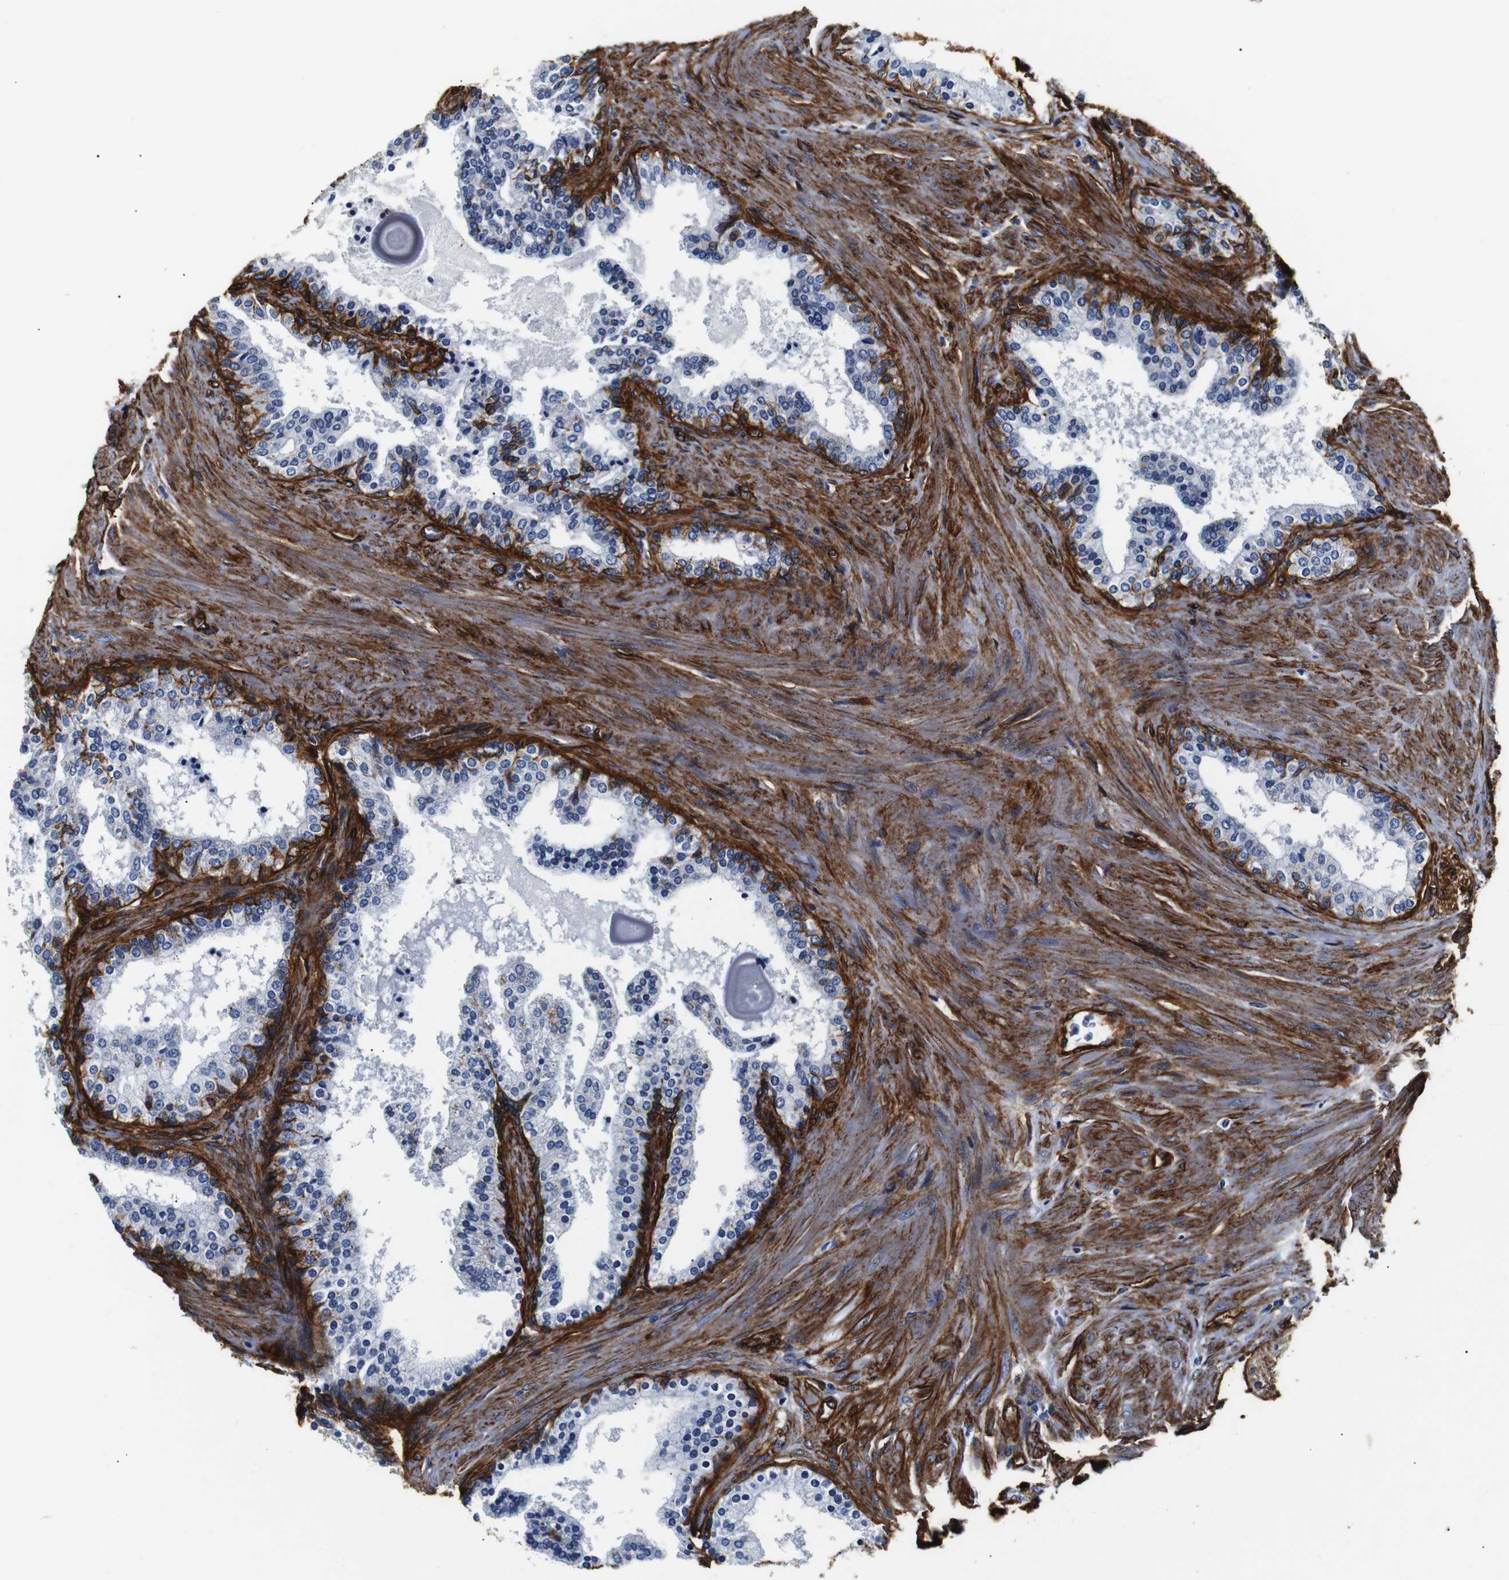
{"staining": {"intensity": "negative", "quantity": "none", "location": "none"}, "tissue": "prostate cancer", "cell_type": "Tumor cells", "image_type": "cancer", "snomed": [{"axis": "morphology", "description": "Adenocarcinoma, Low grade"}, {"axis": "topography", "description": "Prostate"}], "caption": "Prostate low-grade adenocarcinoma stained for a protein using immunohistochemistry shows no expression tumor cells.", "gene": "CAV2", "patient": {"sex": "male", "age": 60}}